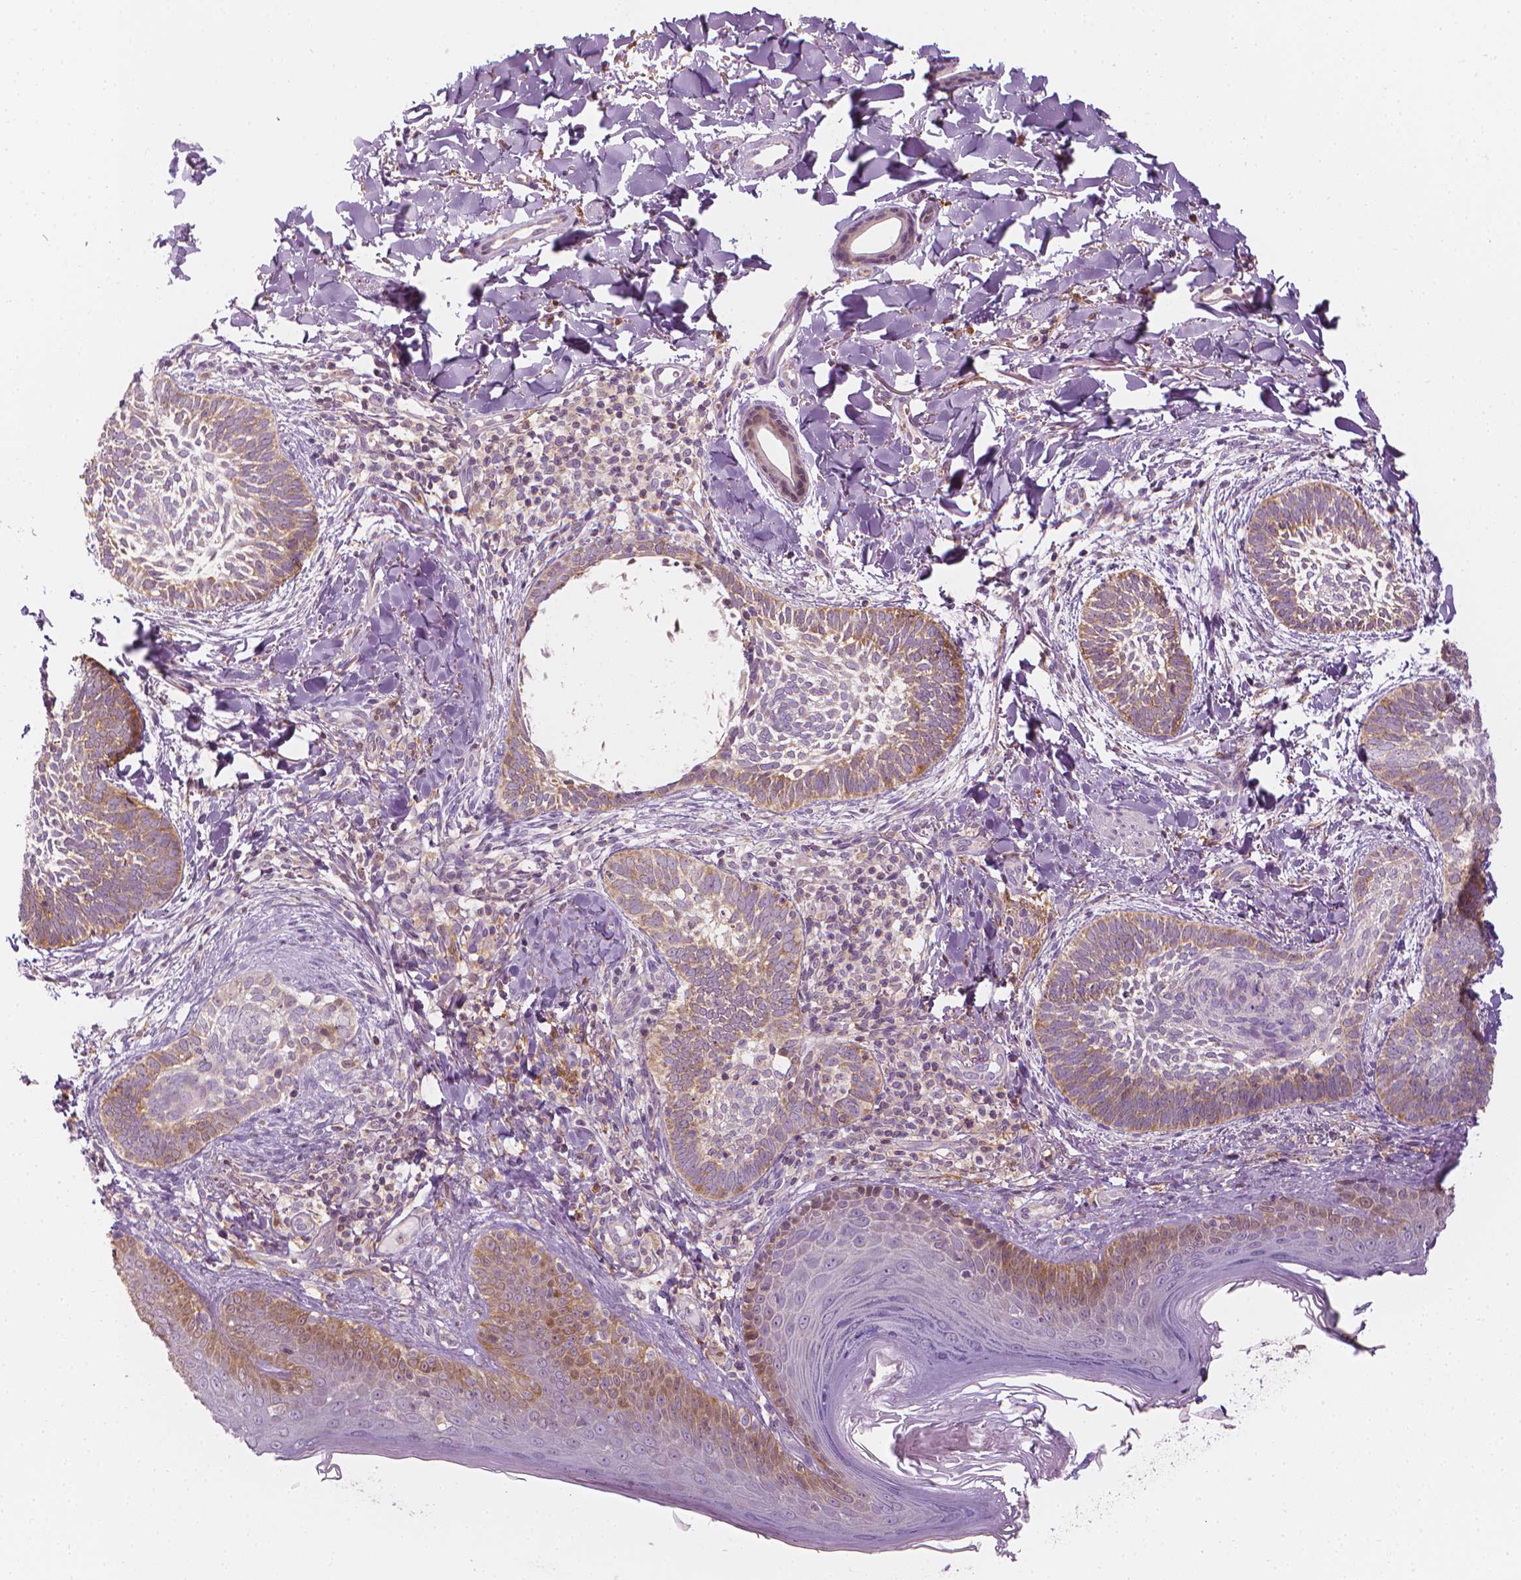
{"staining": {"intensity": "weak", "quantity": ">75%", "location": "cytoplasmic/membranous"}, "tissue": "skin cancer", "cell_type": "Tumor cells", "image_type": "cancer", "snomed": [{"axis": "morphology", "description": "Normal tissue, NOS"}, {"axis": "morphology", "description": "Basal cell carcinoma"}, {"axis": "topography", "description": "Skin"}], "caption": "IHC of human skin basal cell carcinoma shows low levels of weak cytoplasmic/membranous positivity in about >75% of tumor cells.", "gene": "SHMT1", "patient": {"sex": "male", "age": 46}}